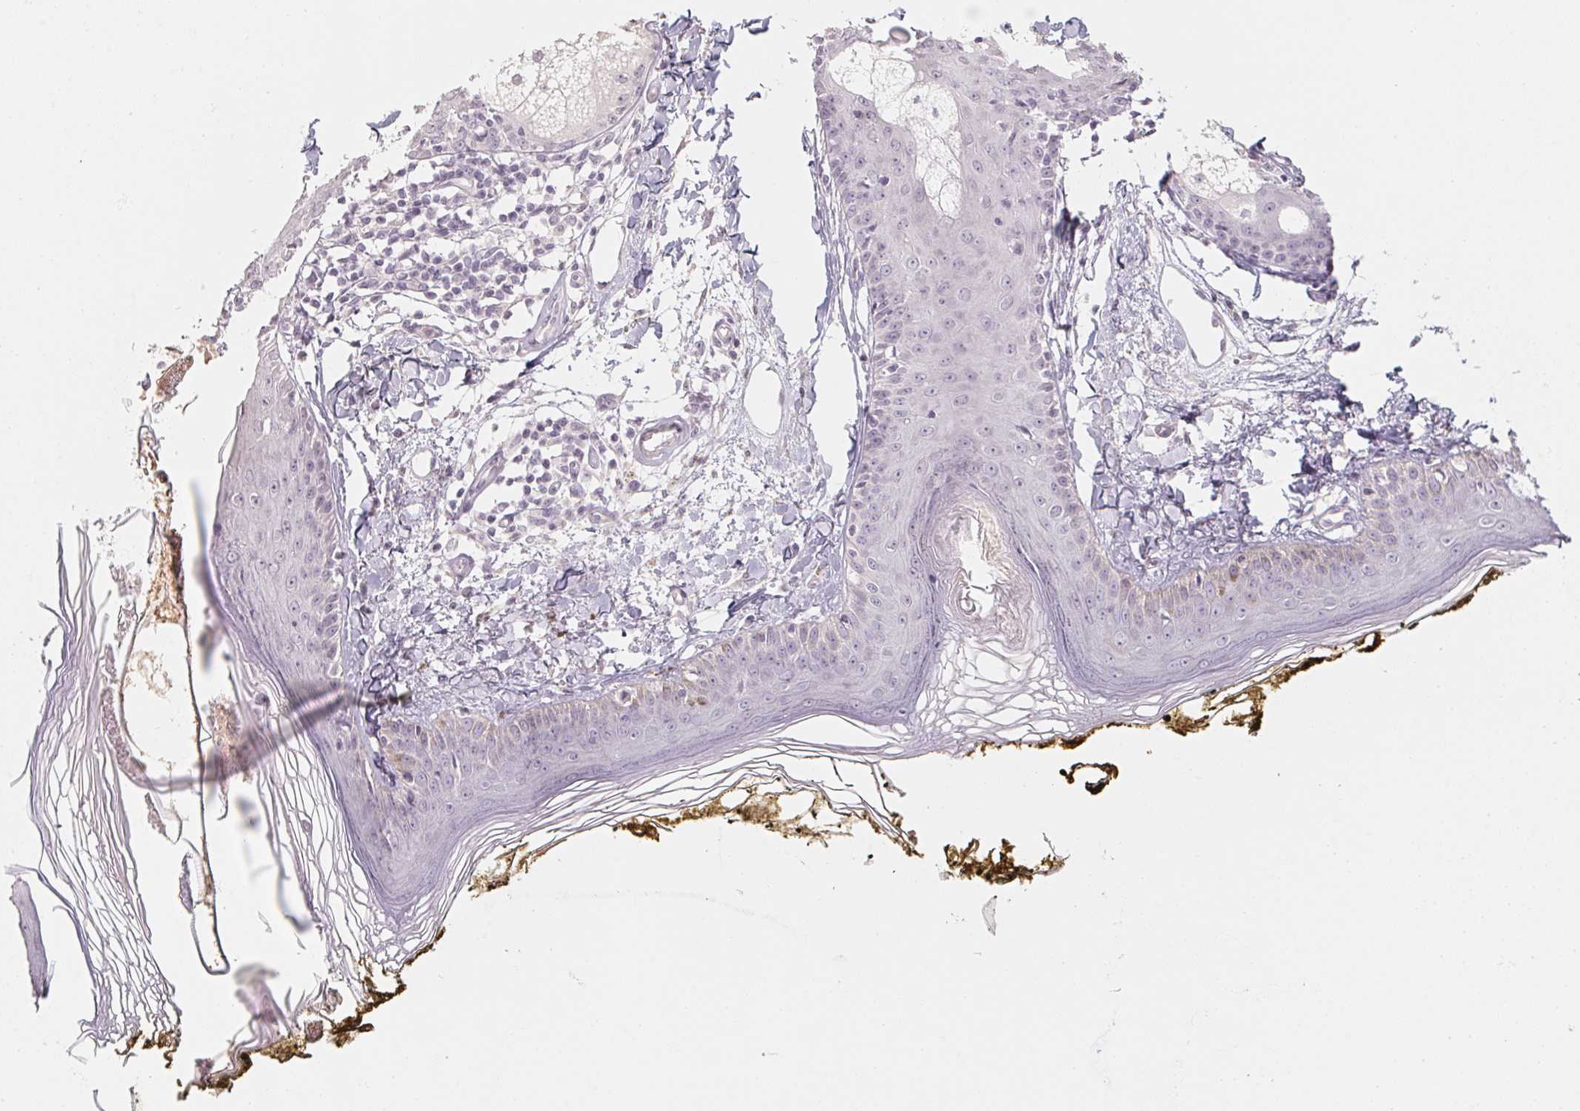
{"staining": {"intensity": "negative", "quantity": "none", "location": "none"}, "tissue": "skin", "cell_type": "Fibroblasts", "image_type": "normal", "snomed": [{"axis": "morphology", "description": "Normal tissue, NOS"}, {"axis": "topography", "description": "Skin"}], "caption": "An immunohistochemistry micrograph of normal skin is shown. There is no staining in fibroblasts of skin.", "gene": "CAPZA3", "patient": {"sex": "male", "age": 76}}